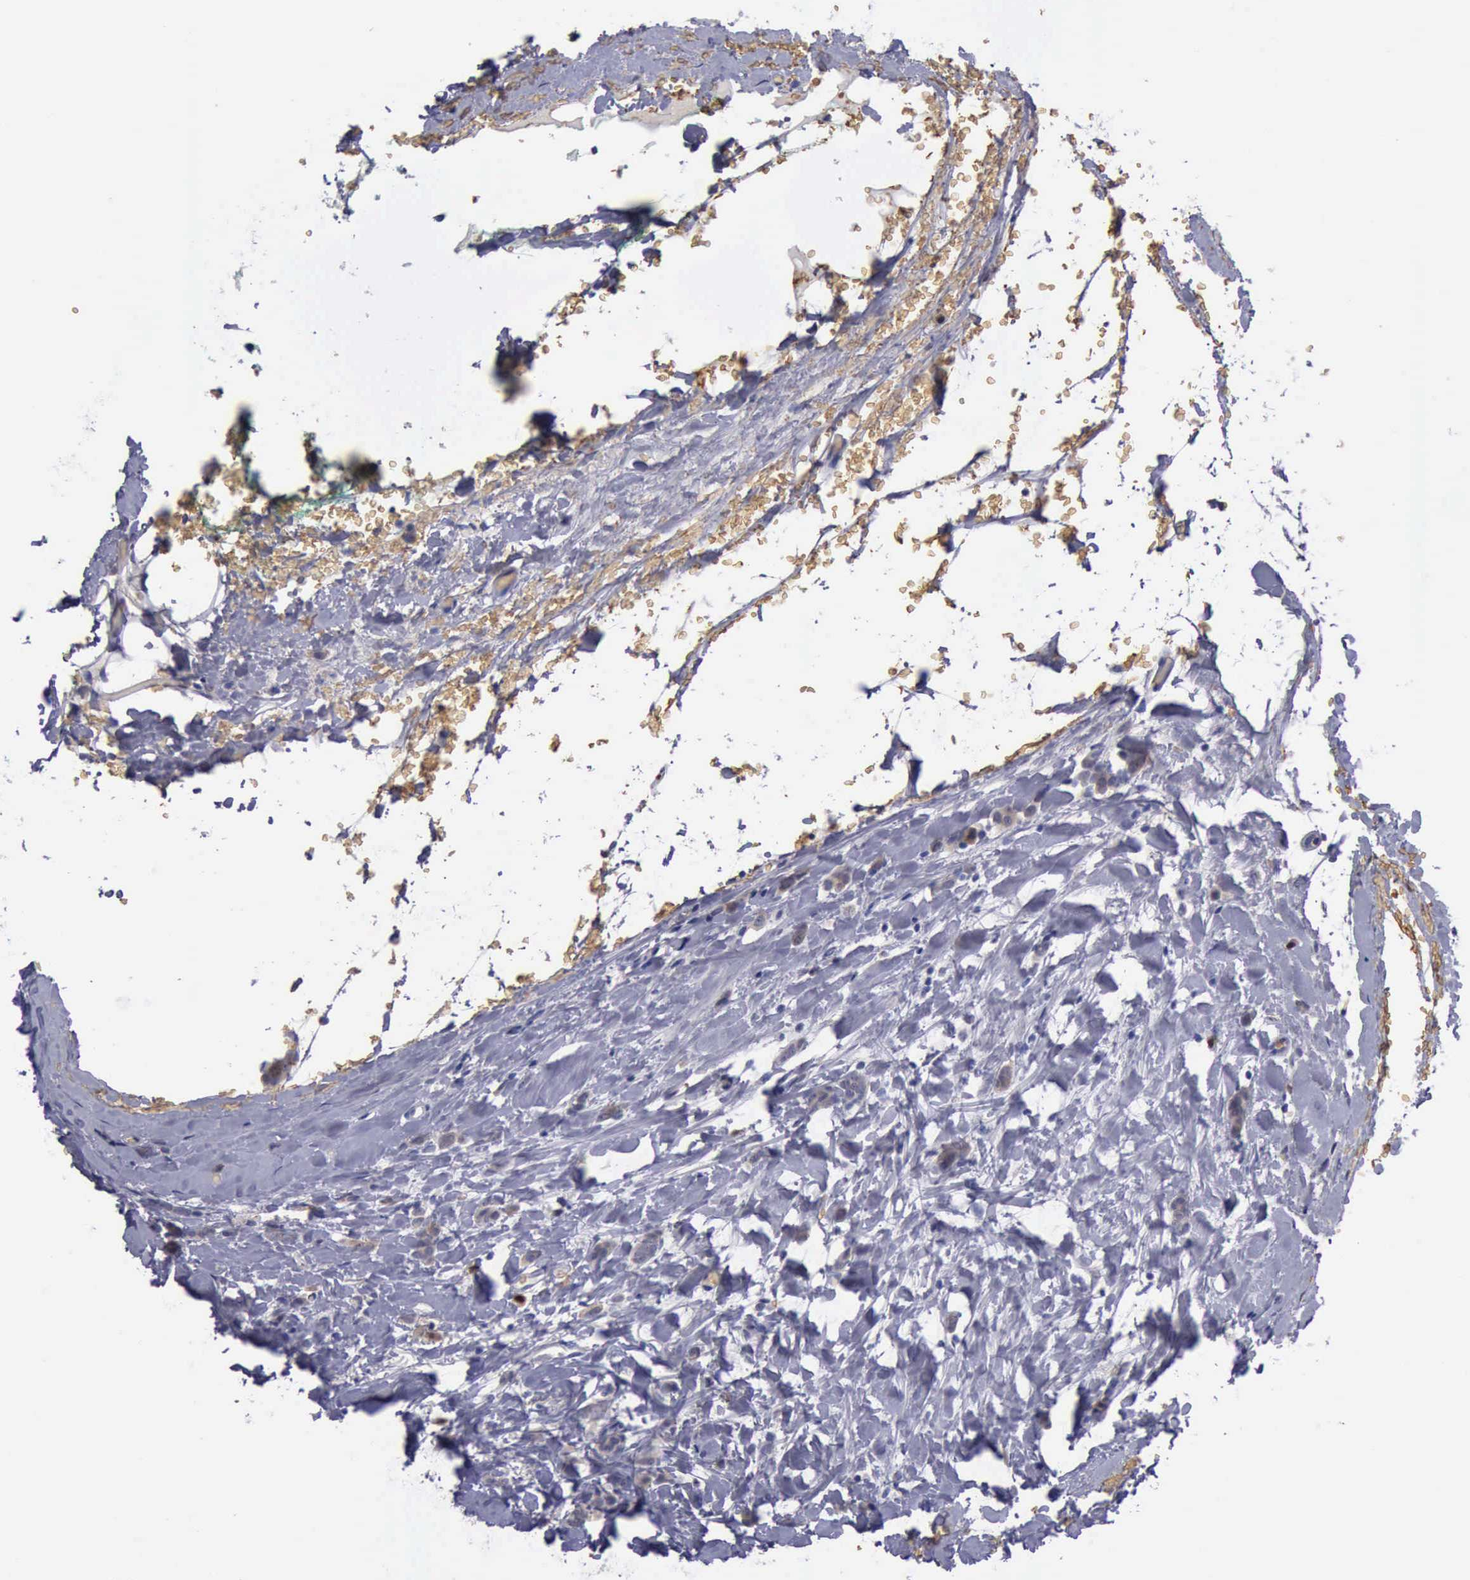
{"staining": {"intensity": "weak", "quantity": ">75%", "location": "cytoplasmic/membranous"}, "tissue": "breast cancer", "cell_type": "Tumor cells", "image_type": "cancer", "snomed": [{"axis": "morphology", "description": "Lobular carcinoma"}, {"axis": "topography", "description": "Breast"}], "caption": "Brown immunohistochemical staining in lobular carcinoma (breast) displays weak cytoplasmic/membranous expression in approximately >75% of tumor cells.", "gene": "CEP128", "patient": {"sex": "female", "age": 60}}